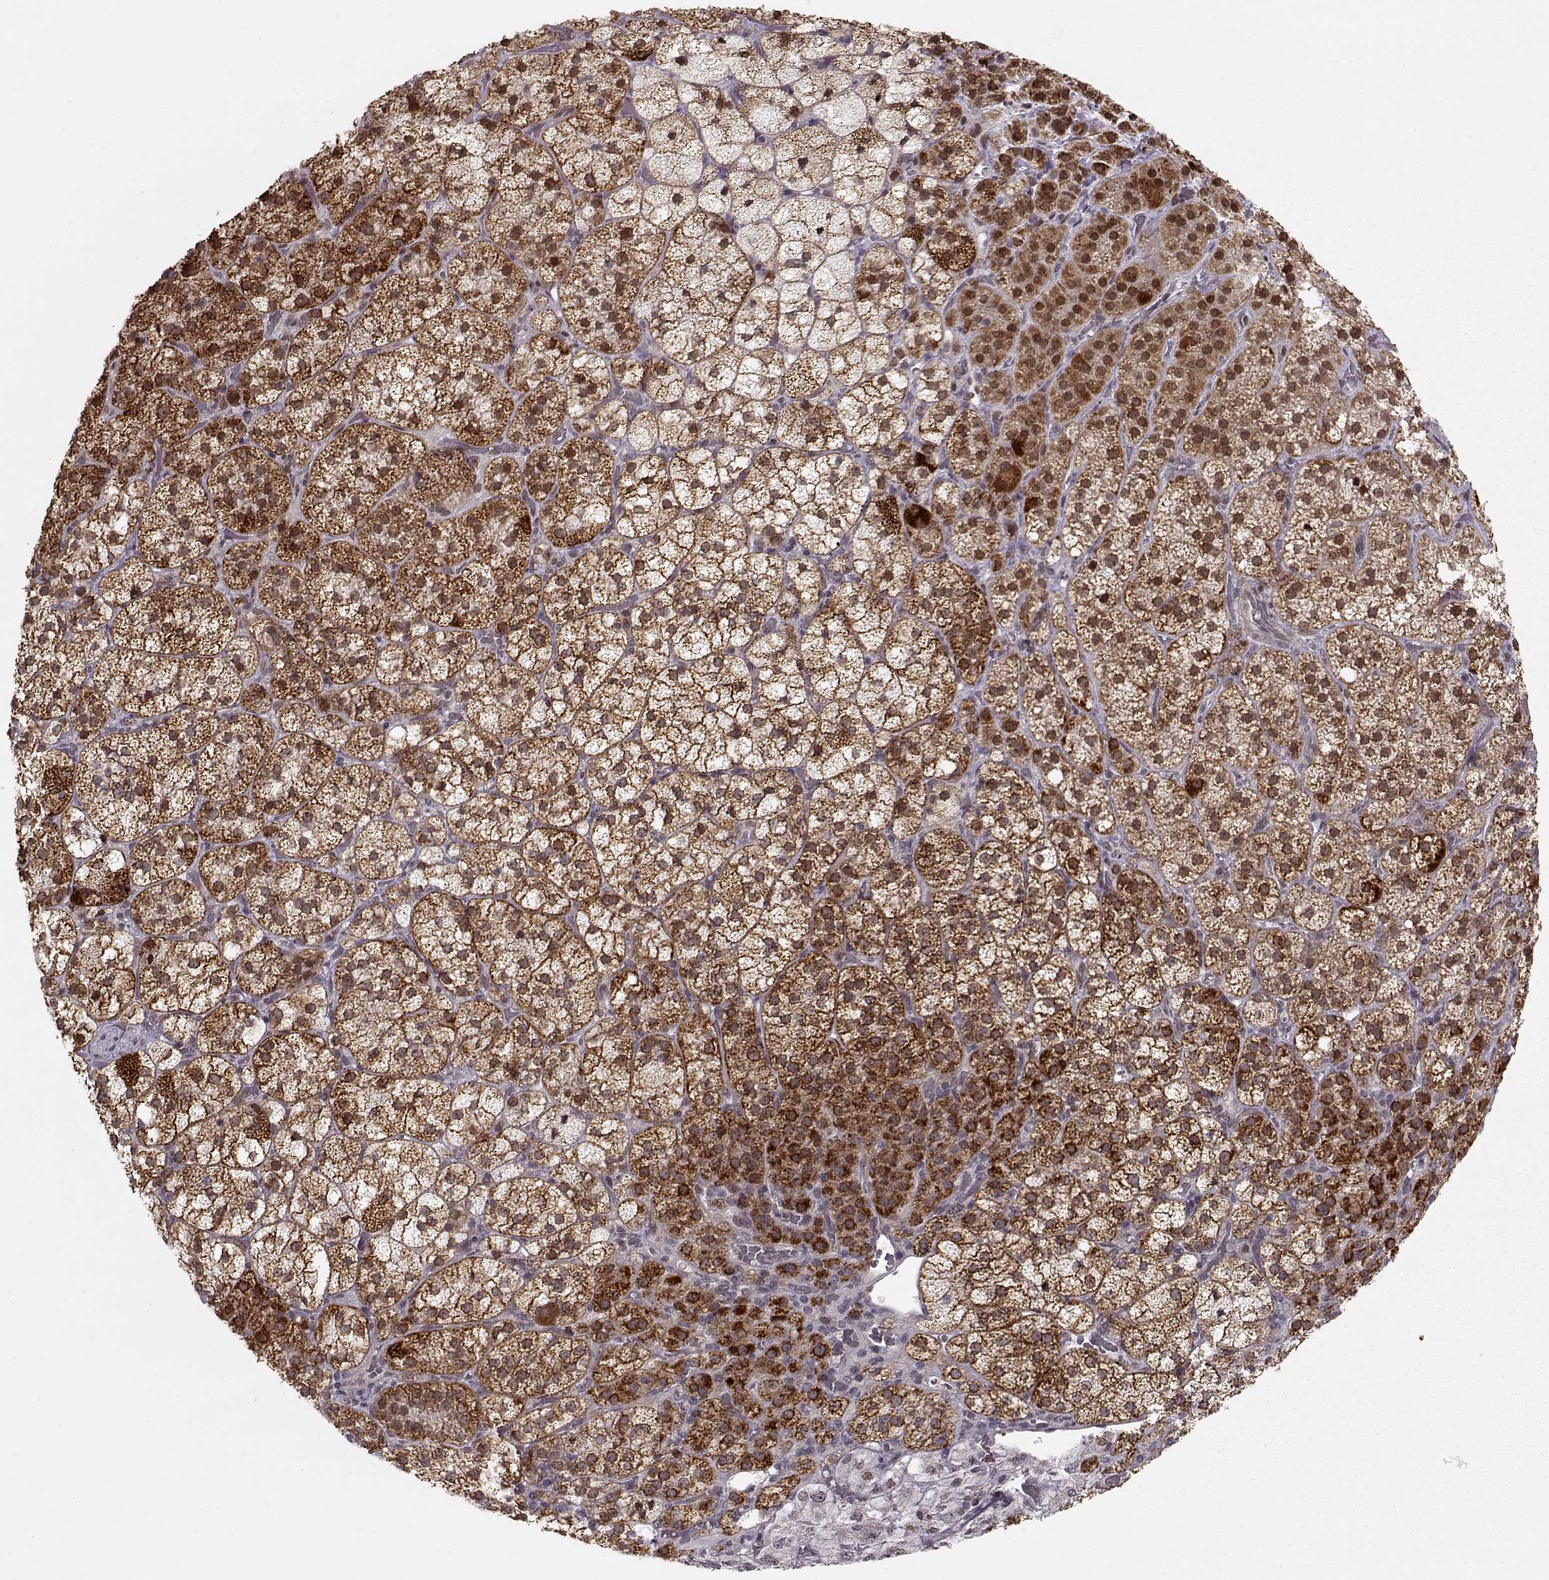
{"staining": {"intensity": "strong", "quantity": ">75%", "location": "cytoplasmic/membranous"}, "tissue": "adrenal gland", "cell_type": "Glandular cells", "image_type": "normal", "snomed": [{"axis": "morphology", "description": "Normal tissue, NOS"}, {"axis": "topography", "description": "Adrenal gland"}], "caption": "Protein analysis of normal adrenal gland exhibits strong cytoplasmic/membranous positivity in about >75% of glandular cells.", "gene": "RAI1", "patient": {"sex": "female", "age": 60}}